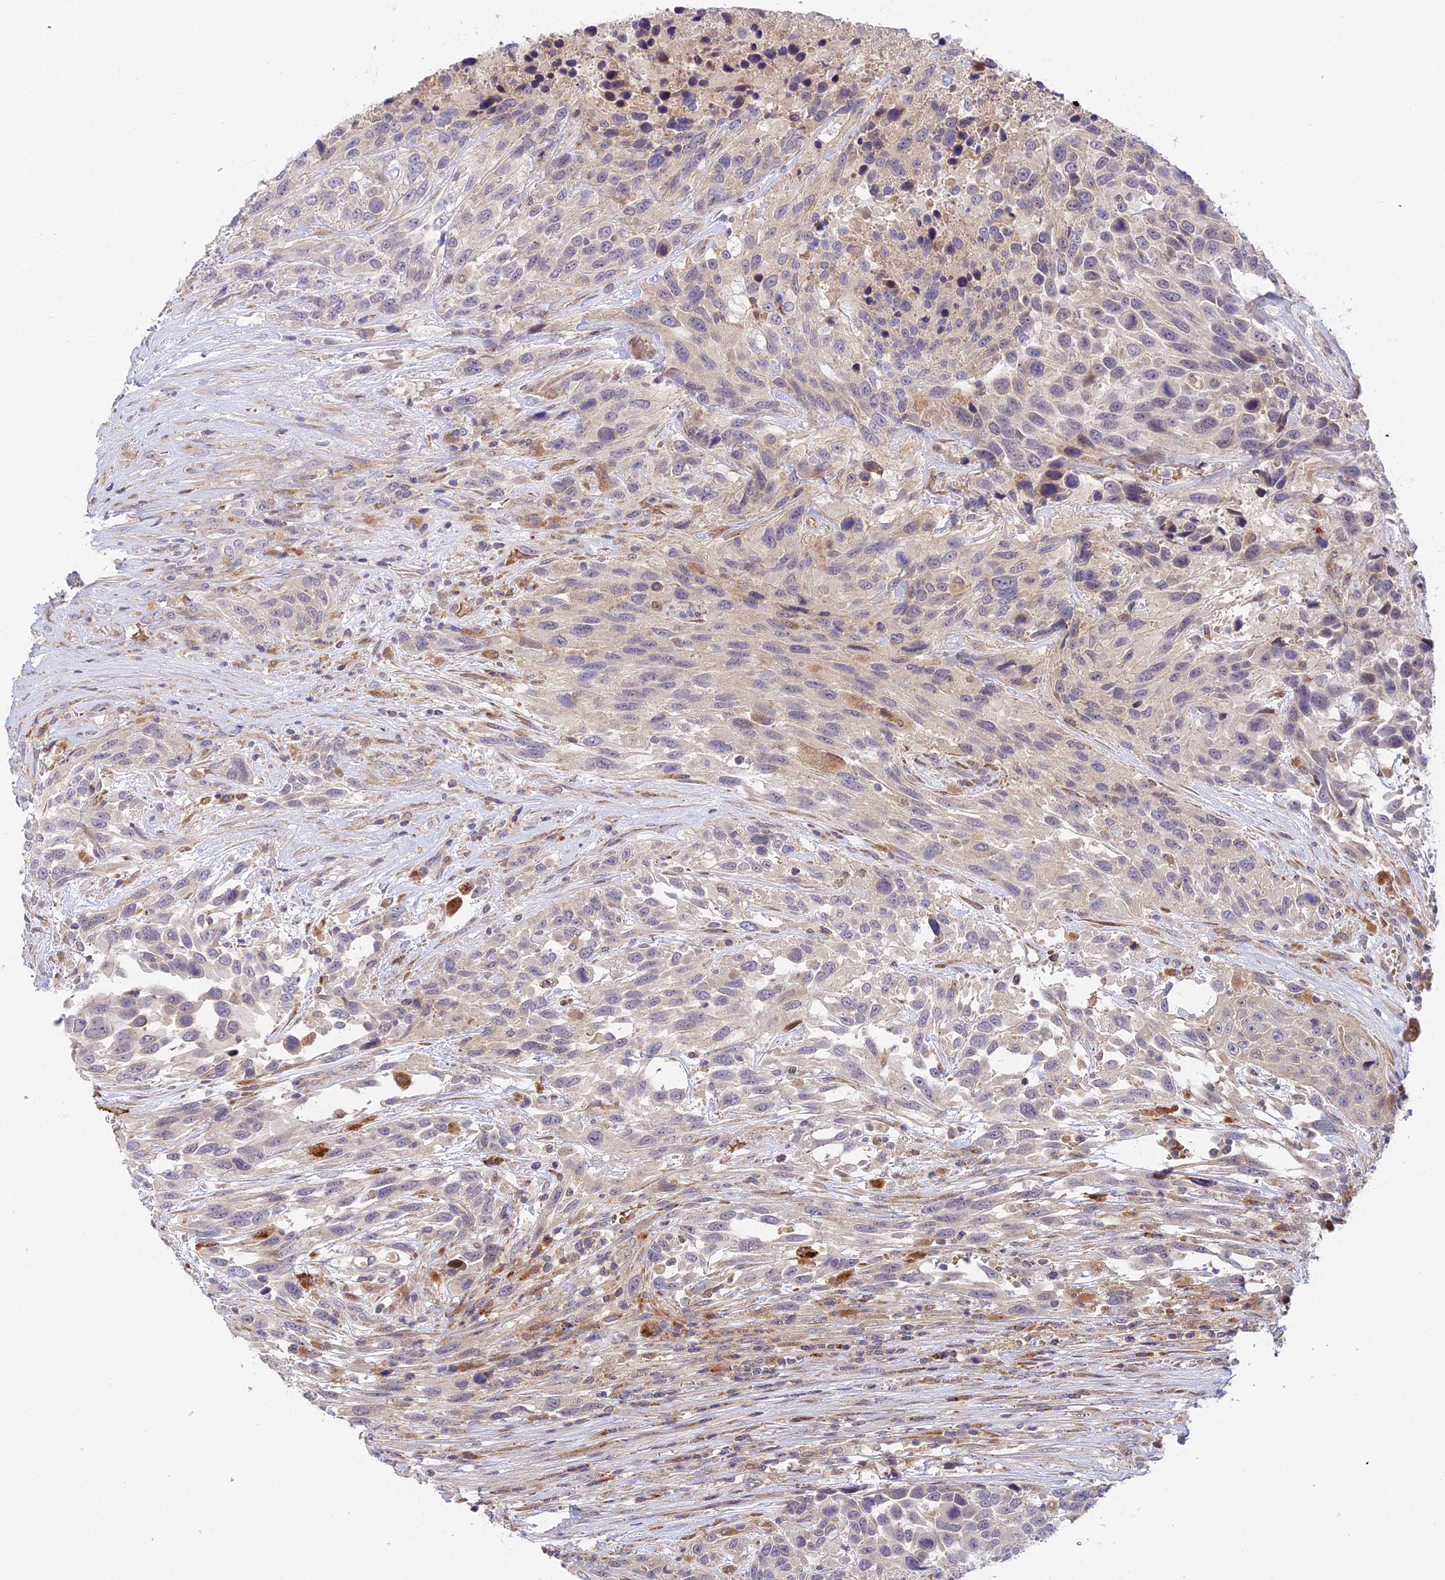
{"staining": {"intensity": "negative", "quantity": "none", "location": "none"}, "tissue": "urothelial cancer", "cell_type": "Tumor cells", "image_type": "cancer", "snomed": [{"axis": "morphology", "description": "Urothelial carcinoma, High grade"}, {"axis": "topography", "description": "Urinary bladder"}], "caption": "Tumor cells are negative for brown protein staining in urothelial cancer.", "gene": "FUOM", "patient": {"sex": "female", "age": 70}}